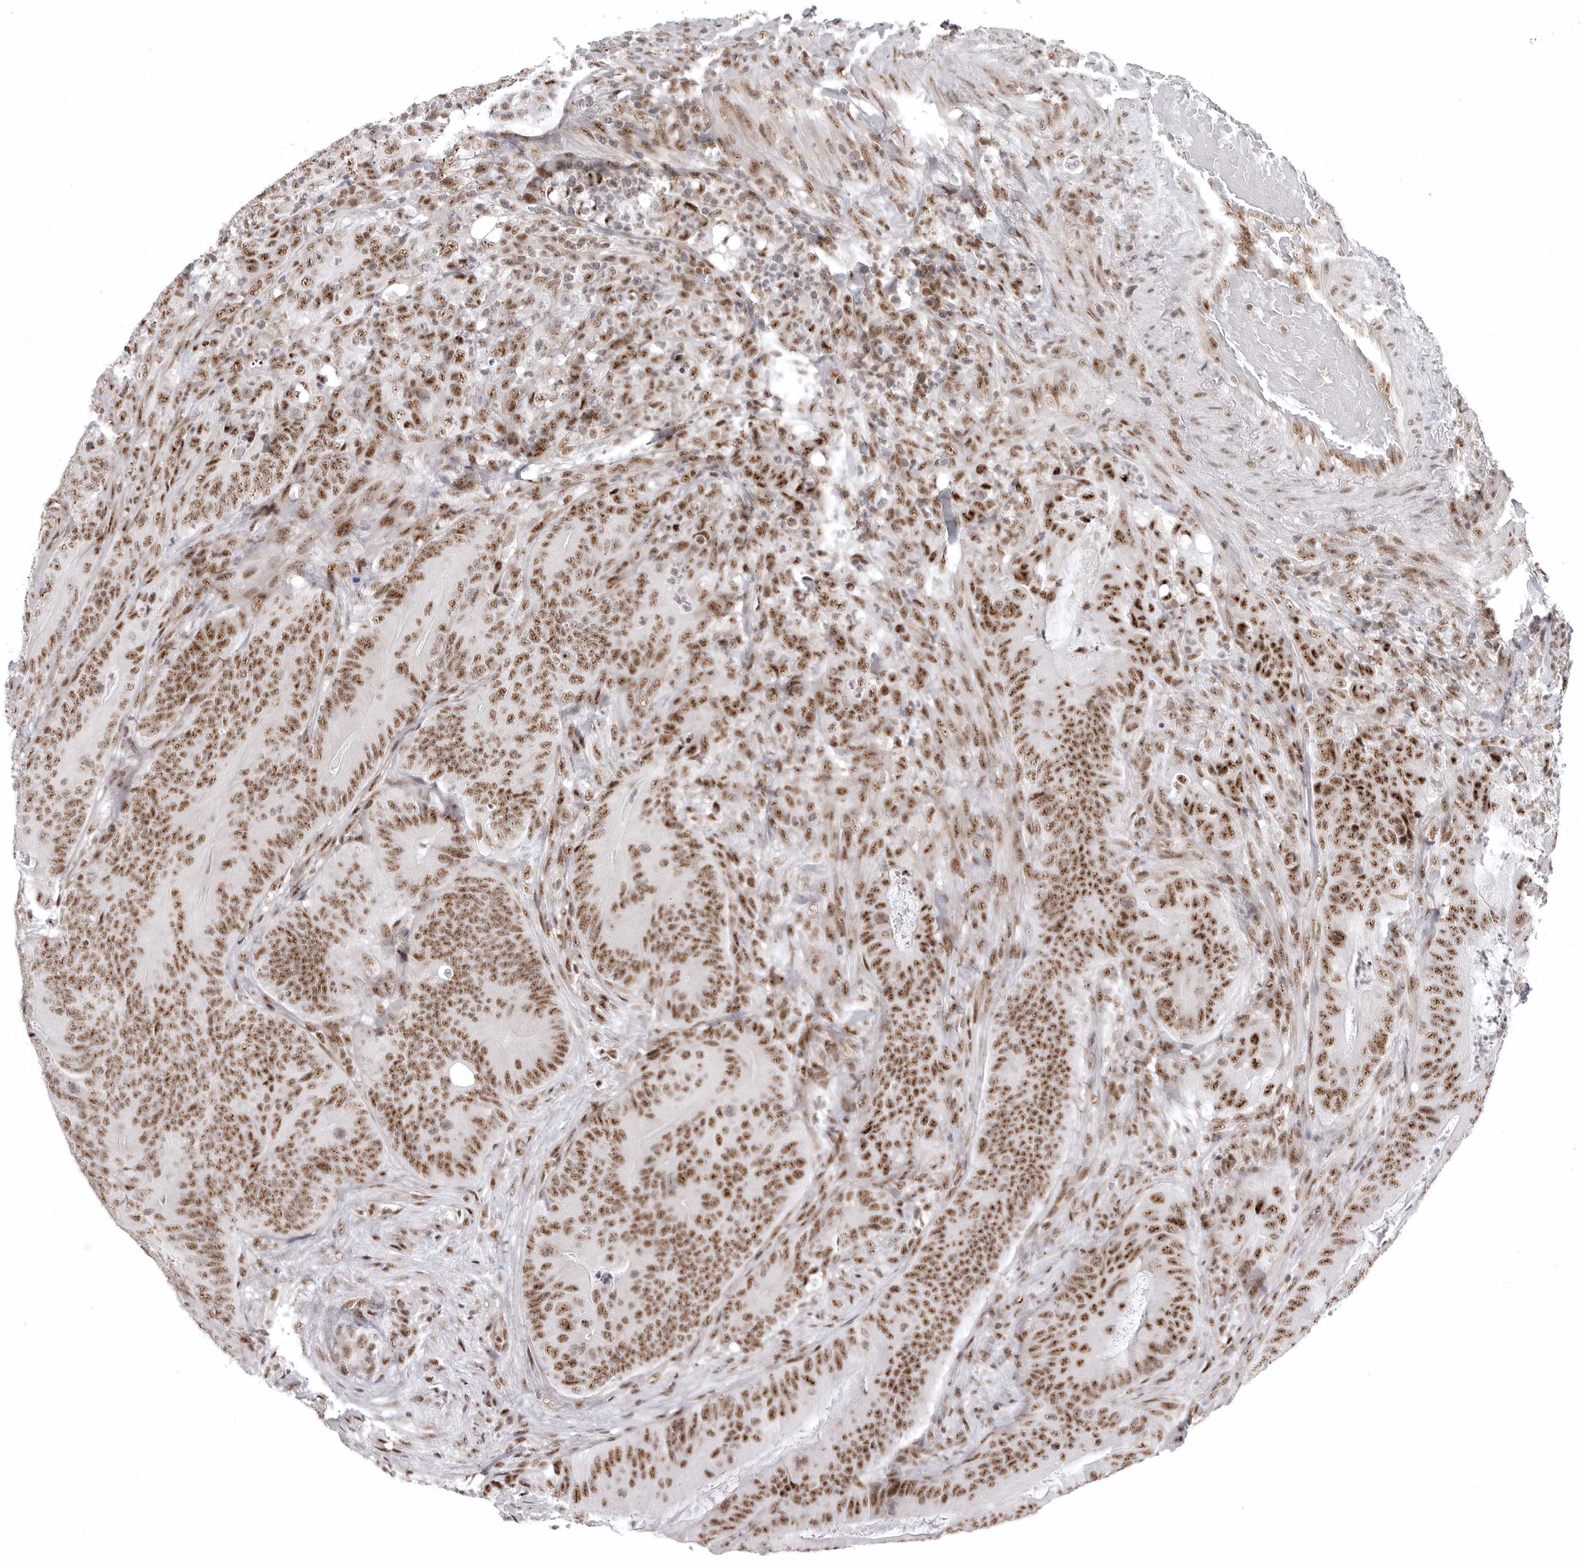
{"staining": {"intensity": "moderate", "quantity": ">75%", "location": "nuclear"}, "tissue": "colorectal cancer", "cell_type": "Tumor cells", "image_type": "cancer", "snomed": [{"axis": "morphology", "description": "Normal tissue, NOS"}, {"axis": "topography", "description": "Colon"}], "caption": "A micrograph of human colorectal cancer stained for a protein exhibits moderate nuclear brown staining in tumor cells. Nuclei are stained in blue.", "gene": "WRAP53", "patient": {"sex": "female", "age": 82}}